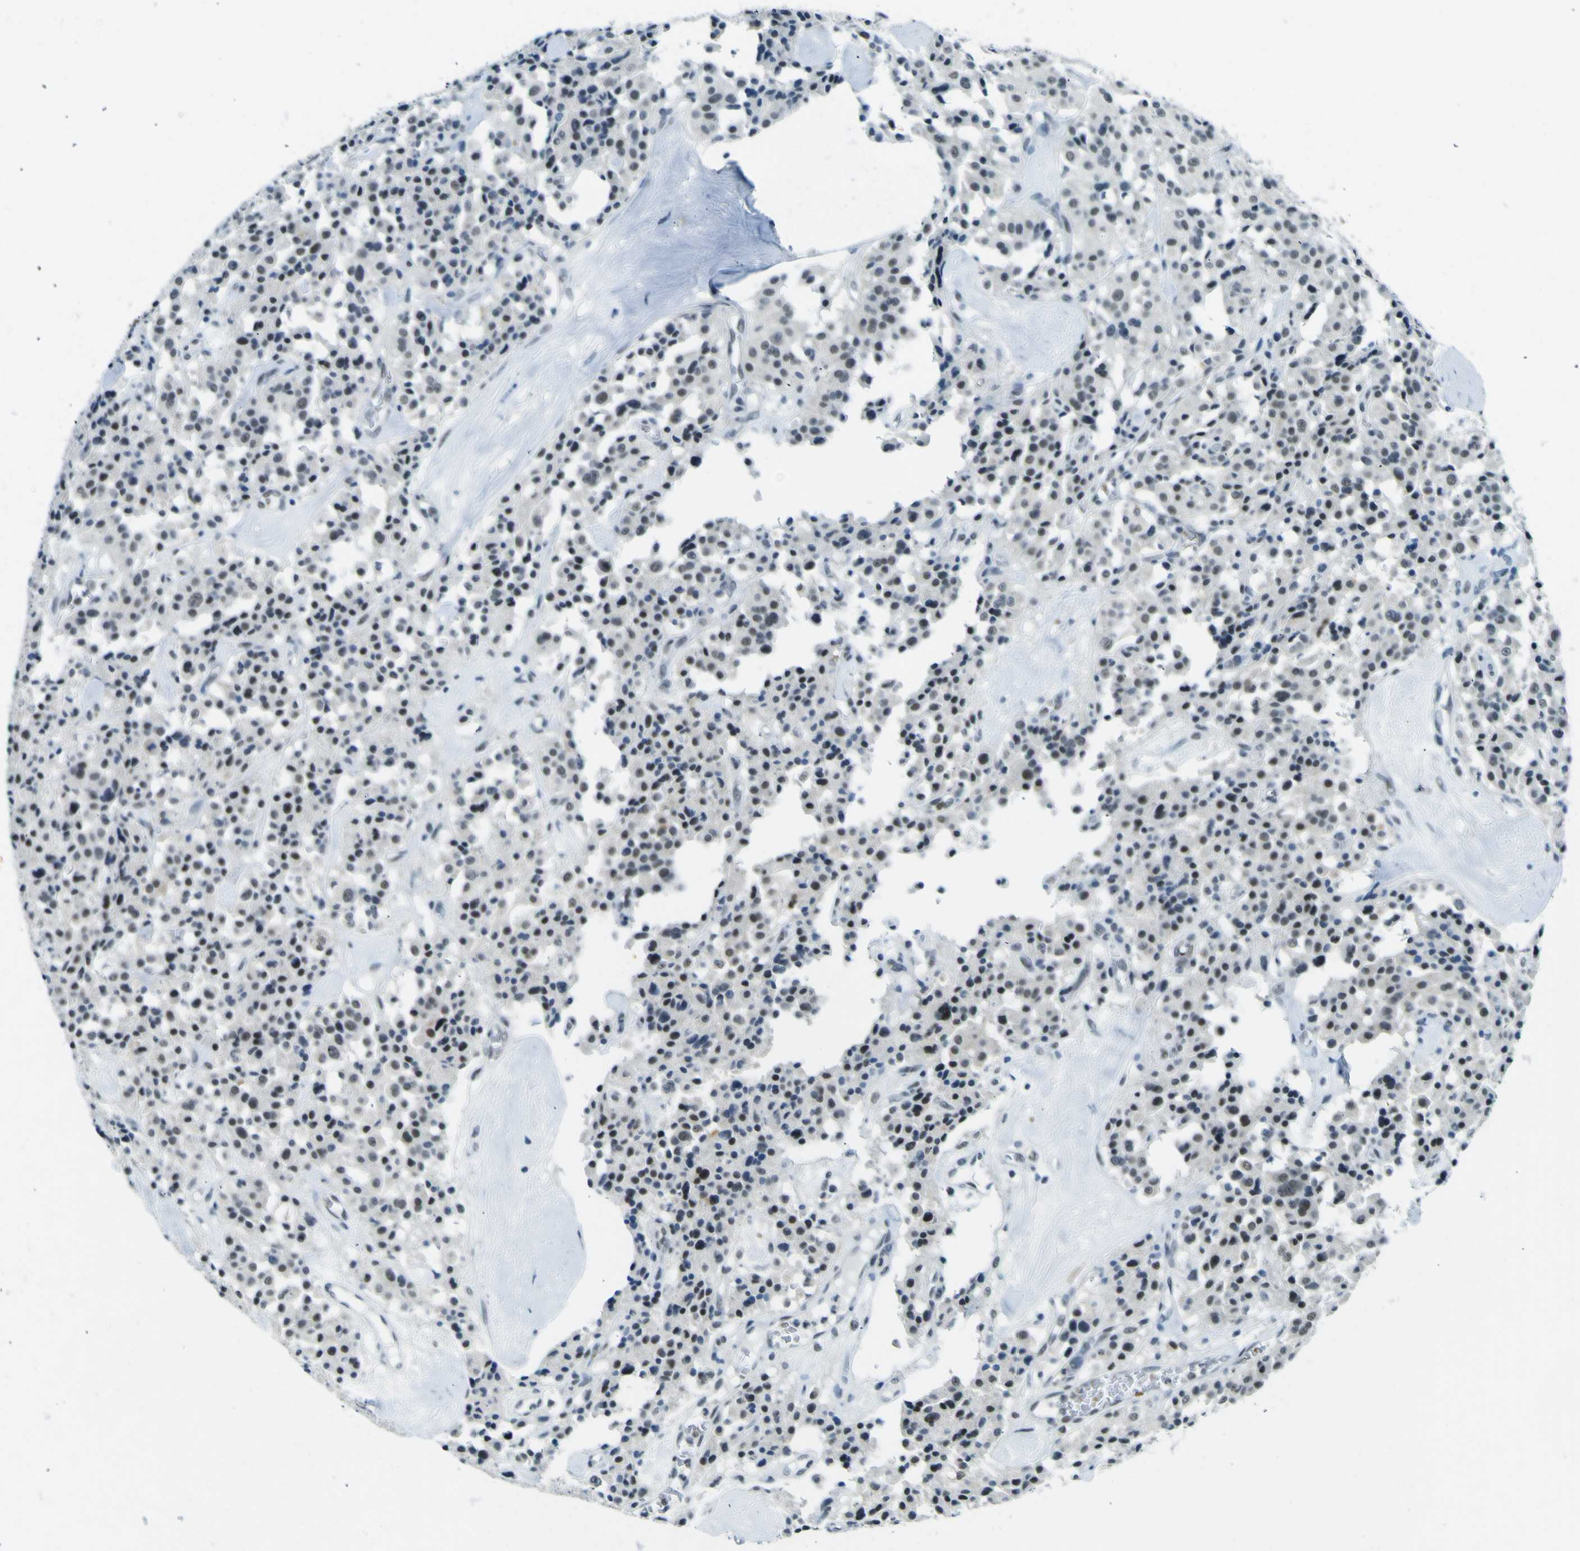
{"staining": {"intensity": "weak", "quantity": "<25%", "location": "nuclear"}, "tissue": "carcinoid", "cell_type": "Tumor cells", "image_type": "cancer", "snomed": [{"axis": "morphology", "description": "Carcinoid, malignant, NOS"}, {"axis": "topography", "description": "Lung"}], "caption": "Protein analysis of carcinoid (malignant) shows no significant positivity in tumor cells.", "gene": "CEBPG", "patient": {"sex": "male", "age": 30}}